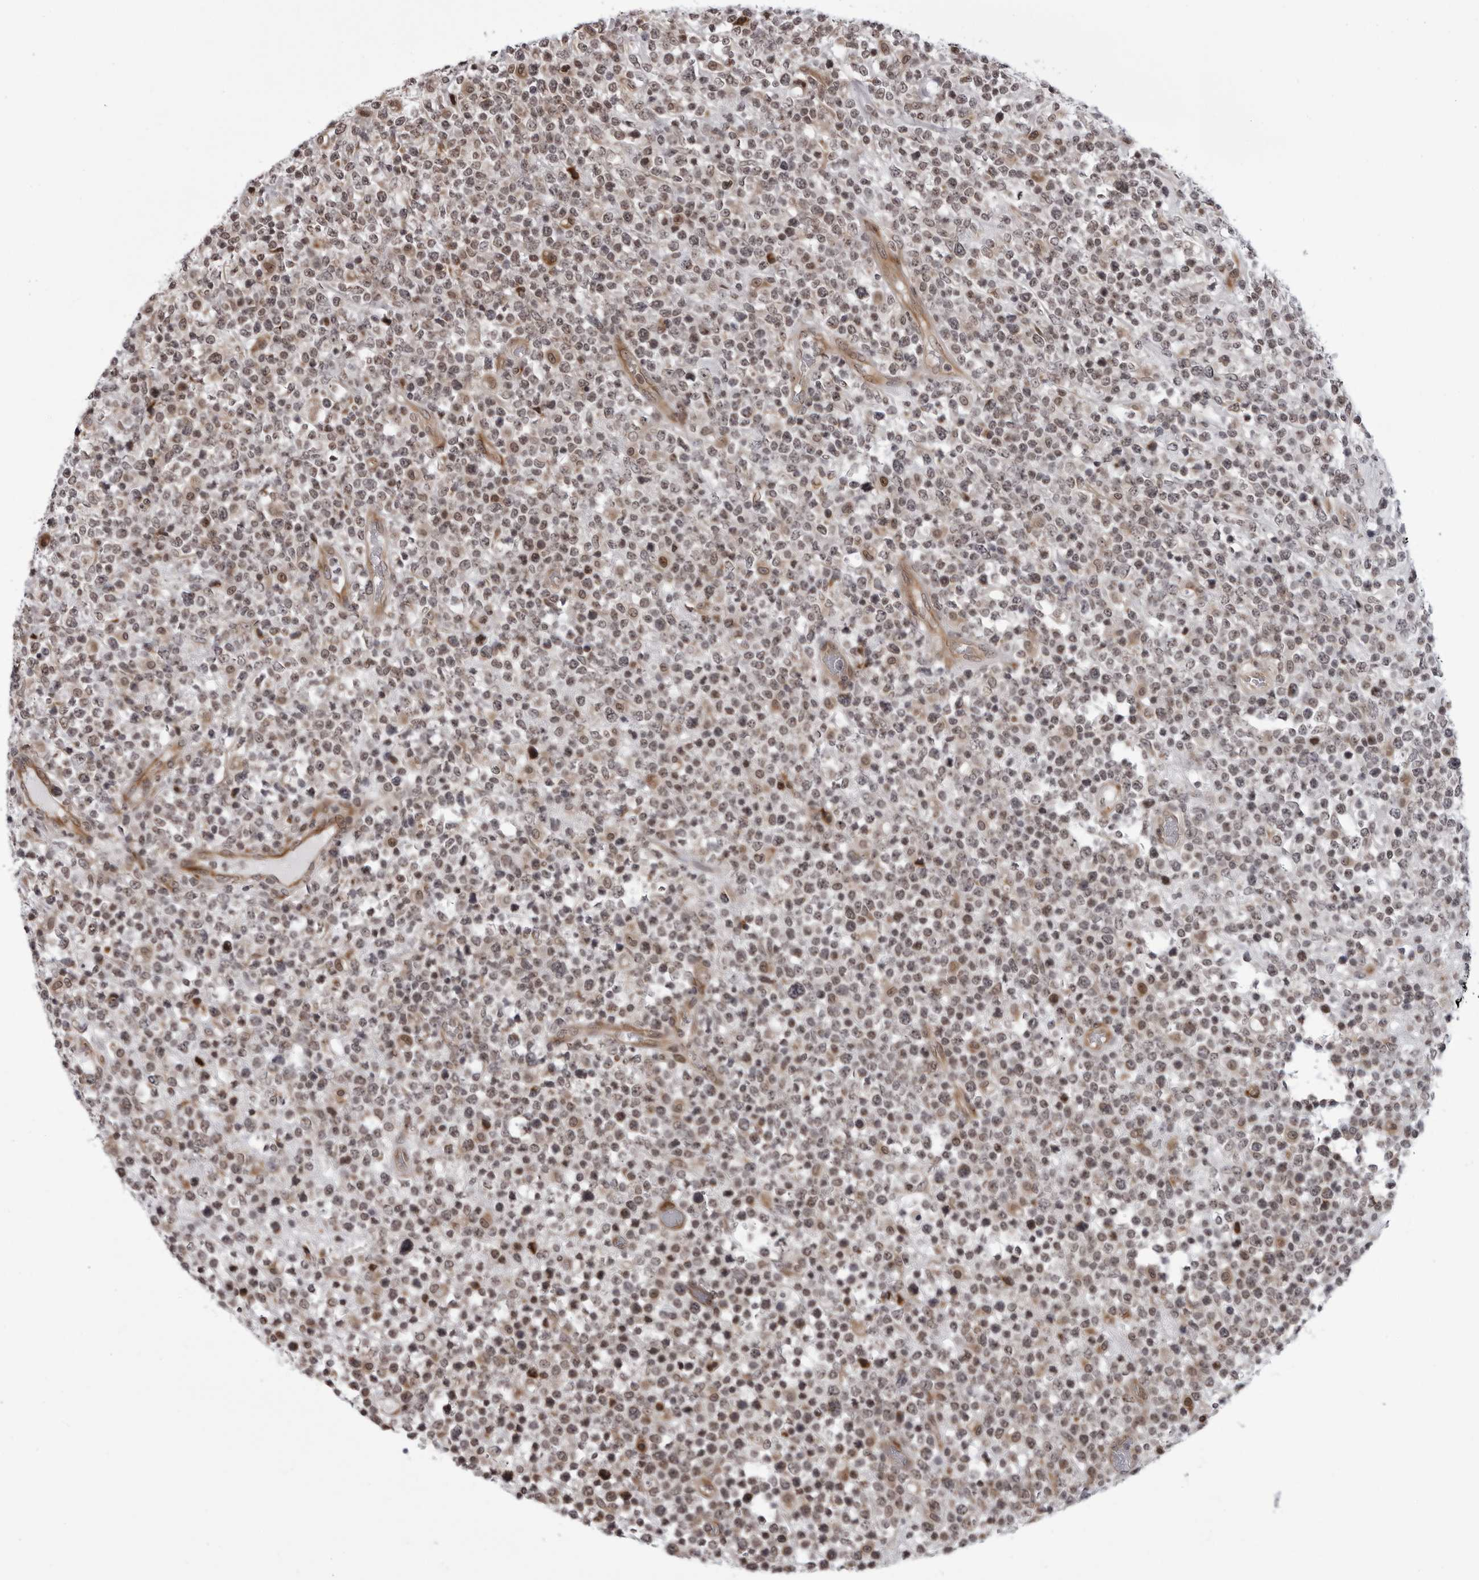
{"staining": {"intensity": "moderate", "quantity": "25%-75%", "location": "cytoplasmic/membranous,nuclear"}, "tissue": "lymphoma", "cell_type": "Tumor cells", "image_type": "cancer", "snomed": [{"axis": "morphology", "description": "Malignant lymphoma, non-Hodgkin's type, High grade"}, {"axis": "topography", "description": "Colon"}], "caption": "Lymphoma tissue reveals moderate cytoplasmic/membranous and nuclear expression in approximately 25%-75% of tumor cells", "gene": "GCSAML", "patient": {"sex": "female", "age": 53}}